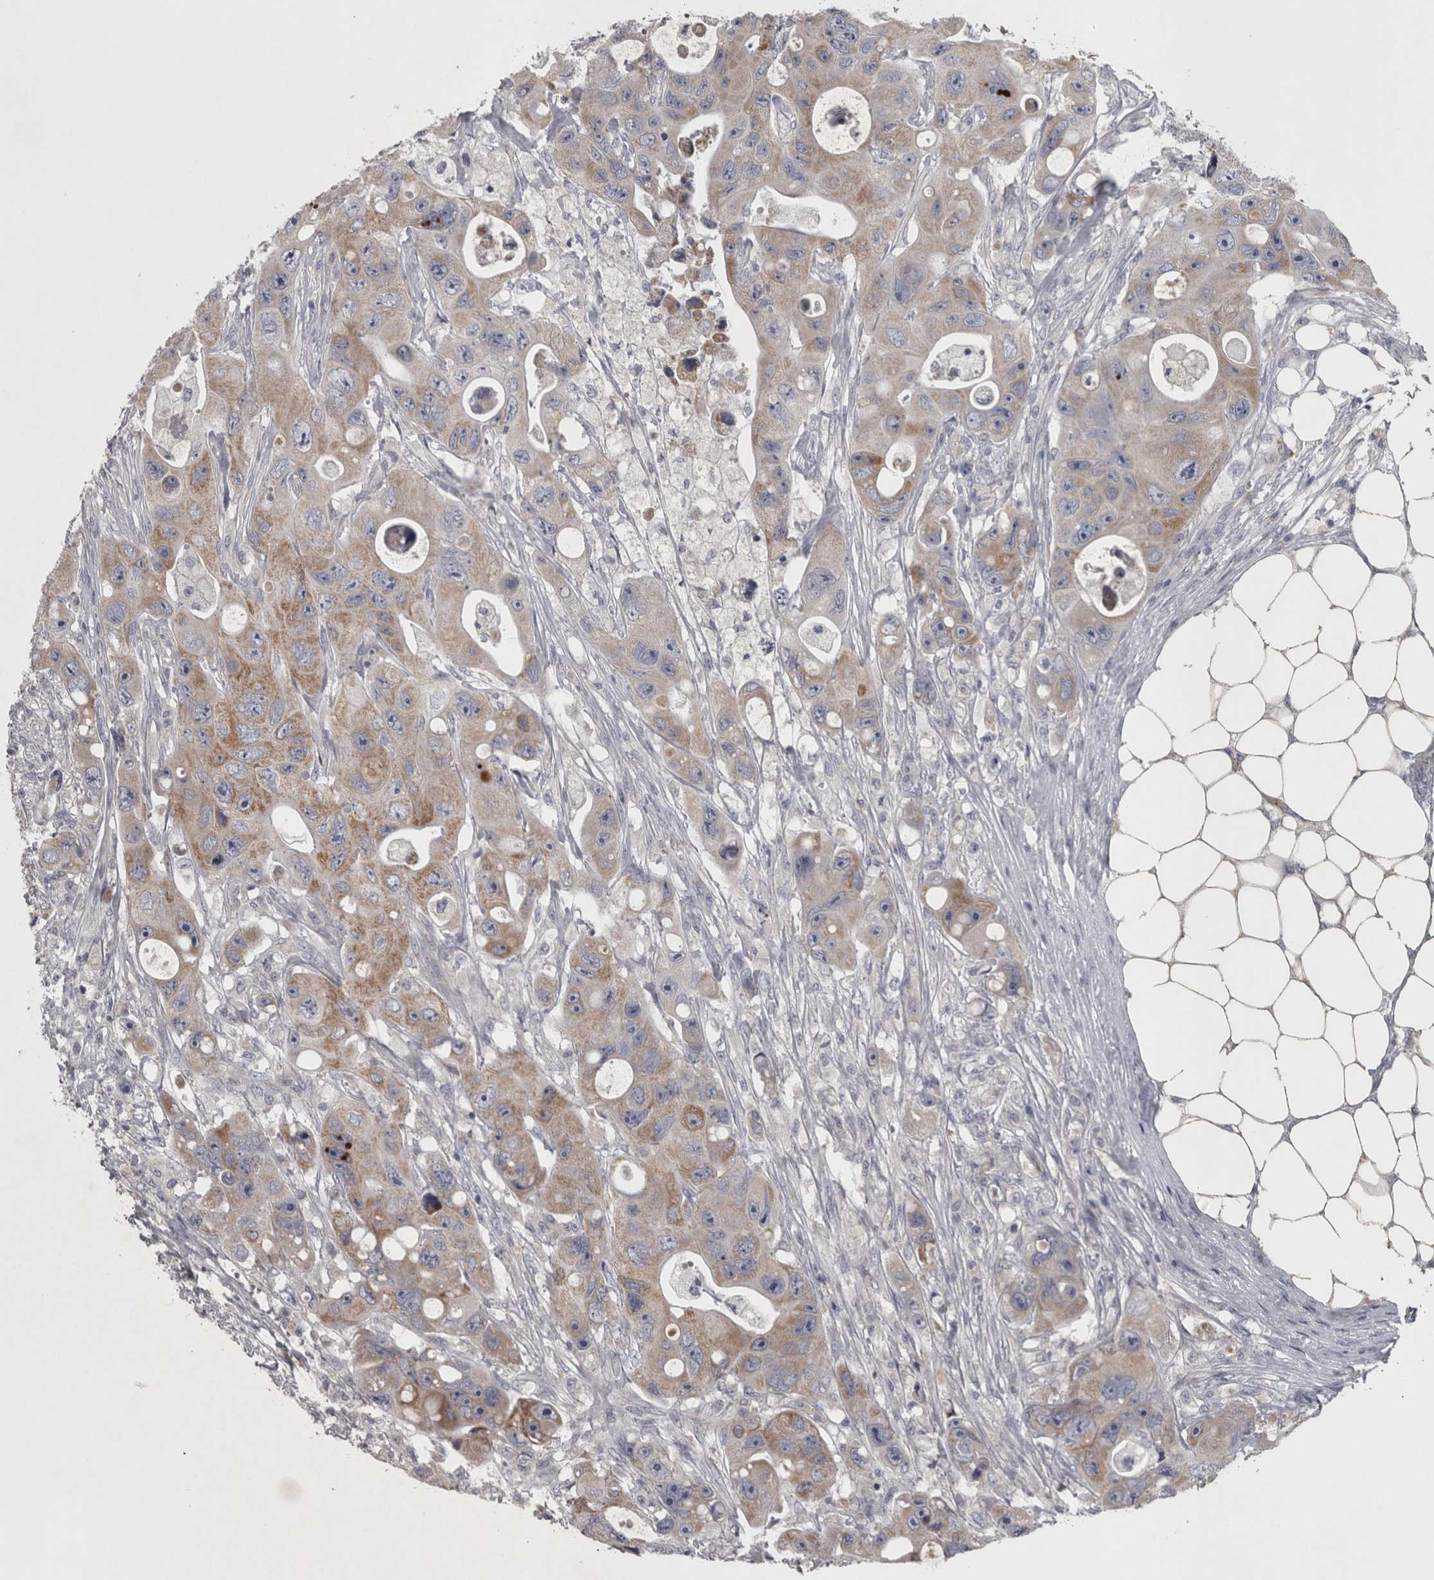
{"staining": {"intensity": "moderate", "quantity": "25%-75%", "location": "cytoplasmic/membranous"}, "tissue": "colorectal cancer", "cell_type": "Tumor cells", "image_type": "cancer", "snomed": [{"axis": "morphology", "description": "Adenocarcinoma, NOS"}, {"axis": "topography", "description": "Colon"}], "caption": "Protein expression analysis of human colorectal cancer reveals moderate cytoplasmic/membranous staining in about 25%-75% of tumor cells.", "gene": "DBT", "patient": {"sex": "female", "age": 46}}